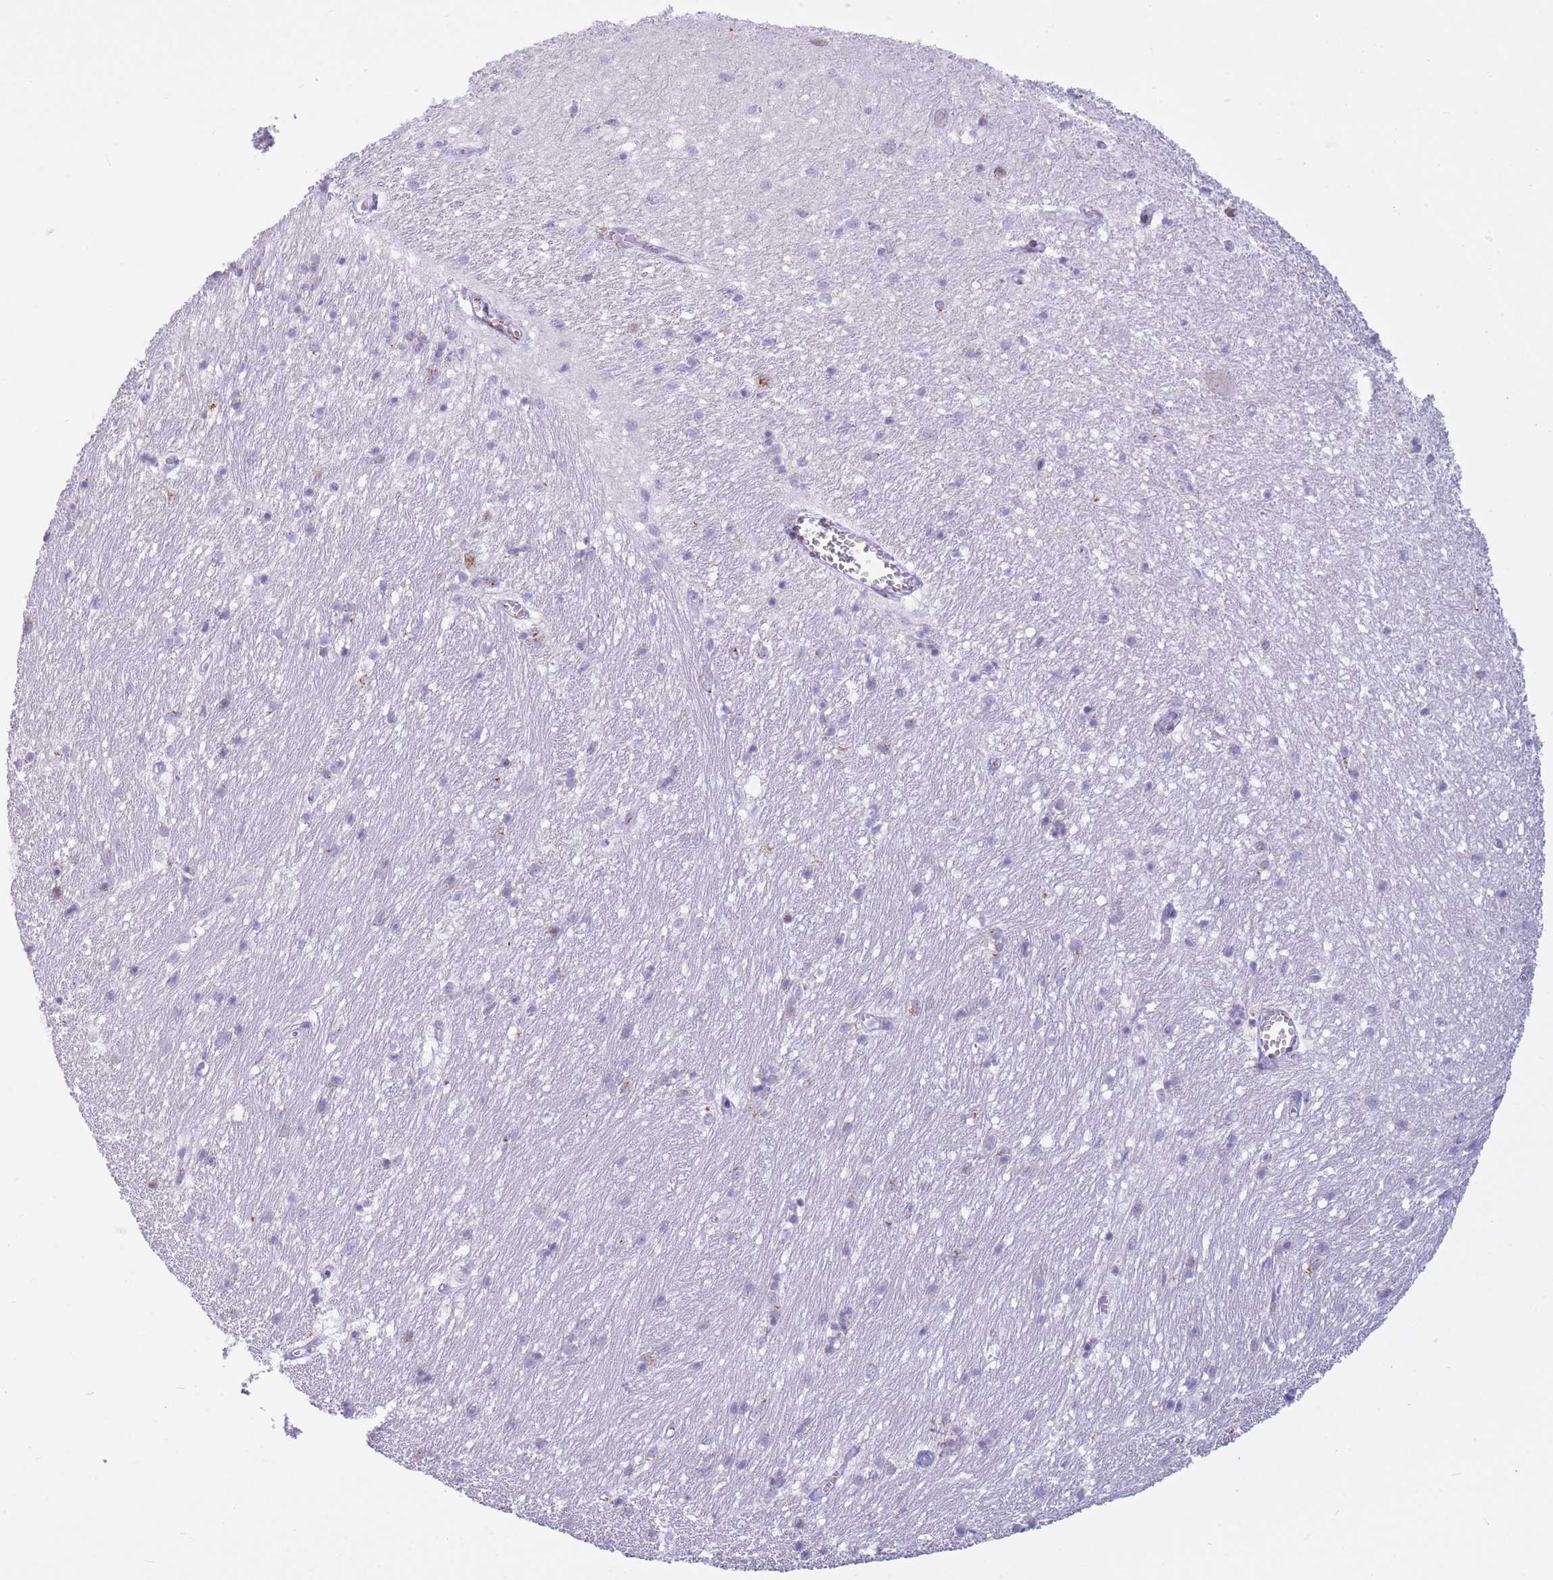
{"staining": {"intensity": "negative", "quantity": "none", "location": "none"}, "tissue": "hippocampus", "cell_type": "Glial cells", "image_type": "normal", "snomed": [{"axis": "morphology", "description": "Normal tissue, NOS"}, {"axis": "topography", "description": "Hippocampus"}], "caption": "Immunohistochemistry (IHC) histopathology image of normal hippocampus: hippocampus stained with DAB (3,3'-diaminobenzidine) demonstrates no significant protein expression in glial cells. (IHC, brightfield microscopy, high magnification).", "gene": "INO80C", "patient": {"sex": "female", "age": 64}}